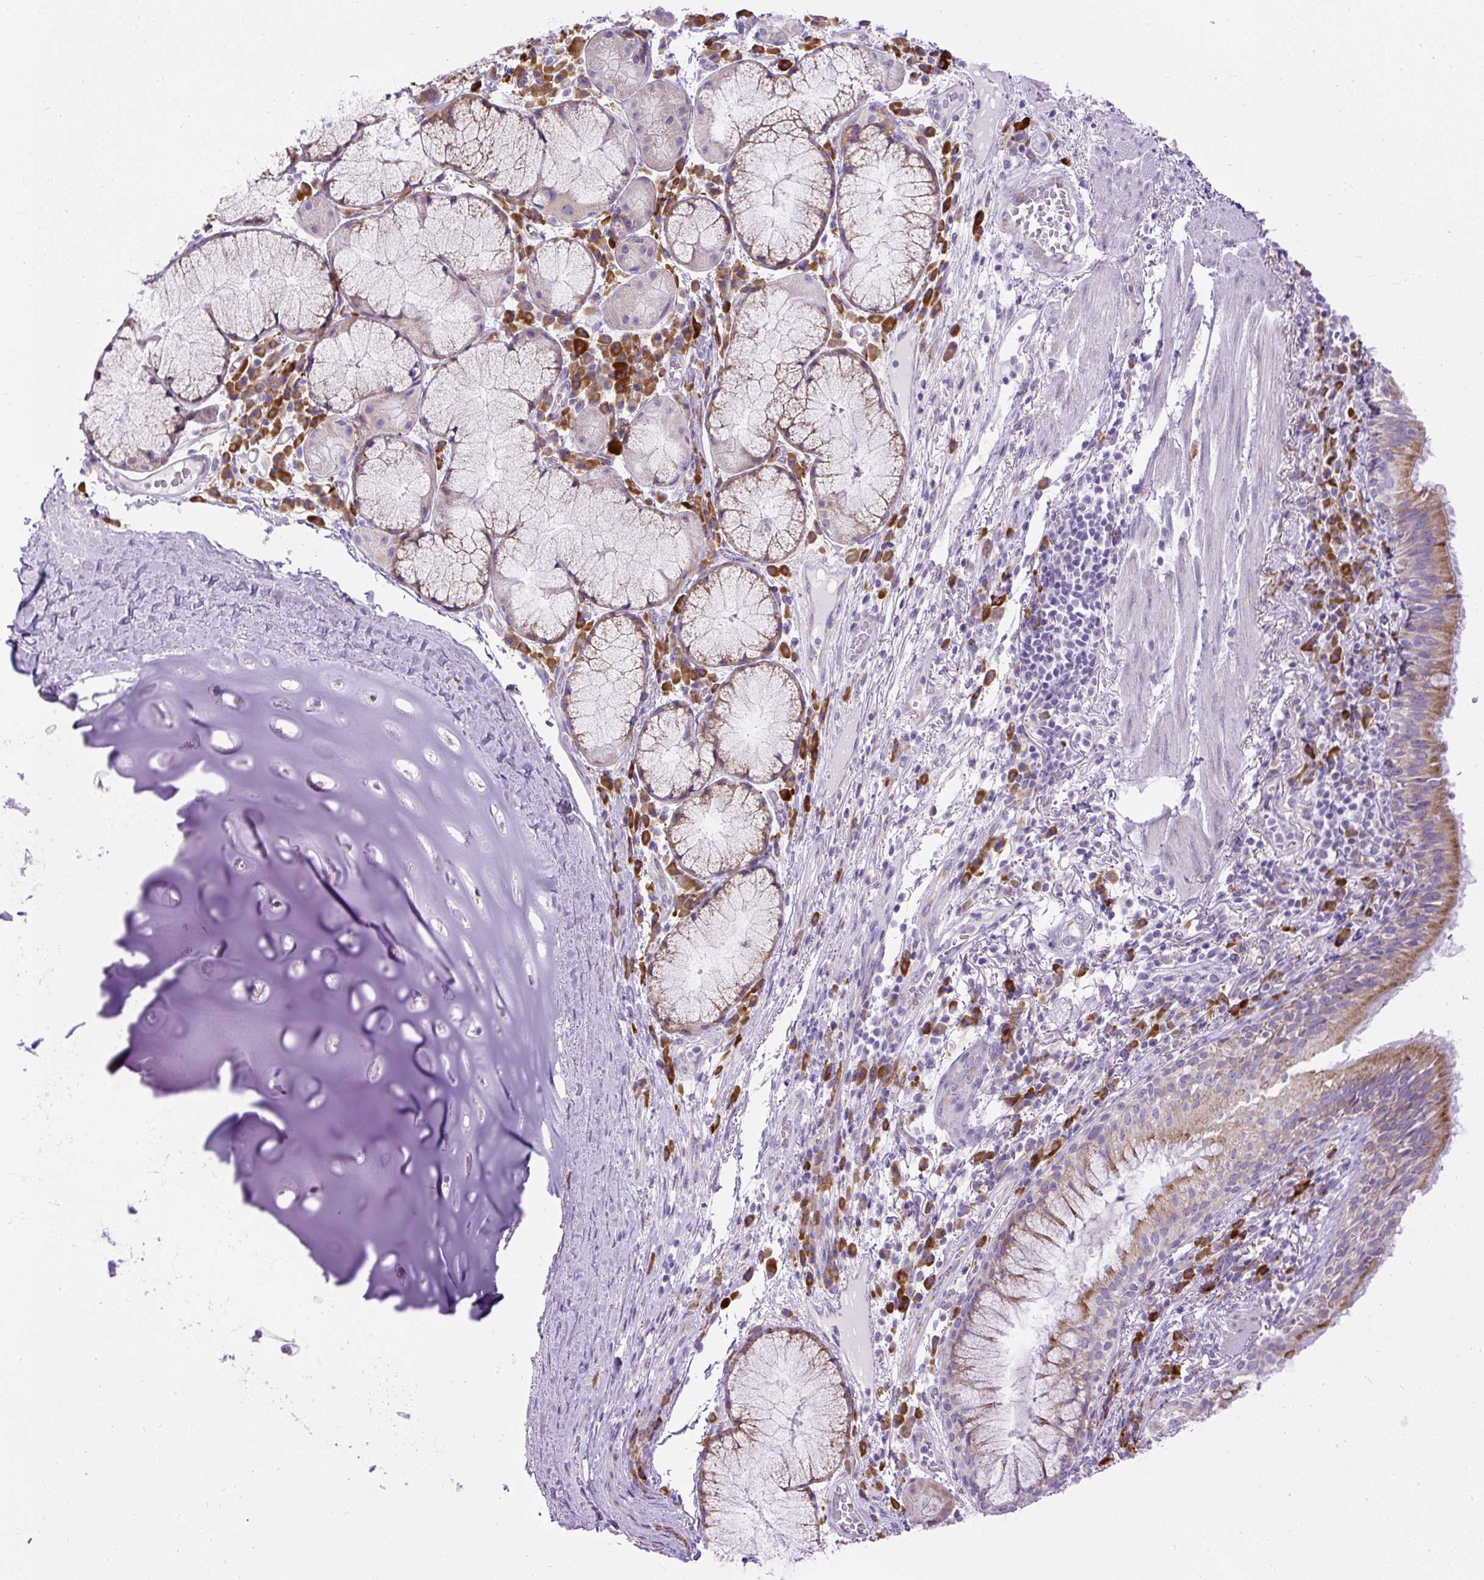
{"staining": {"intensity": "moderate", "quantity": ">75%", "location": "cytoplasmic/membranous"}, "tissue": "bronchus", "cell_type": "Respiratory epithelial cells", "image_type": "normal", "snomed": [{"axis": "morphology", "description": "Normal tissue, NOS"}, {"axis": "topography", "description": "Cartilage tissue"}, {"axis": "topography", "description": "Bronchus"}], "caption": "Immunohistochemical staining of unremarkable human bronchus reveals >75% levels of moderate cytoplasmic/membranous protein positivity in approximately >75% of respiratory epithelial cells.", "gene": "SYBU", "patient": {"sex": "male", "age": 56}}